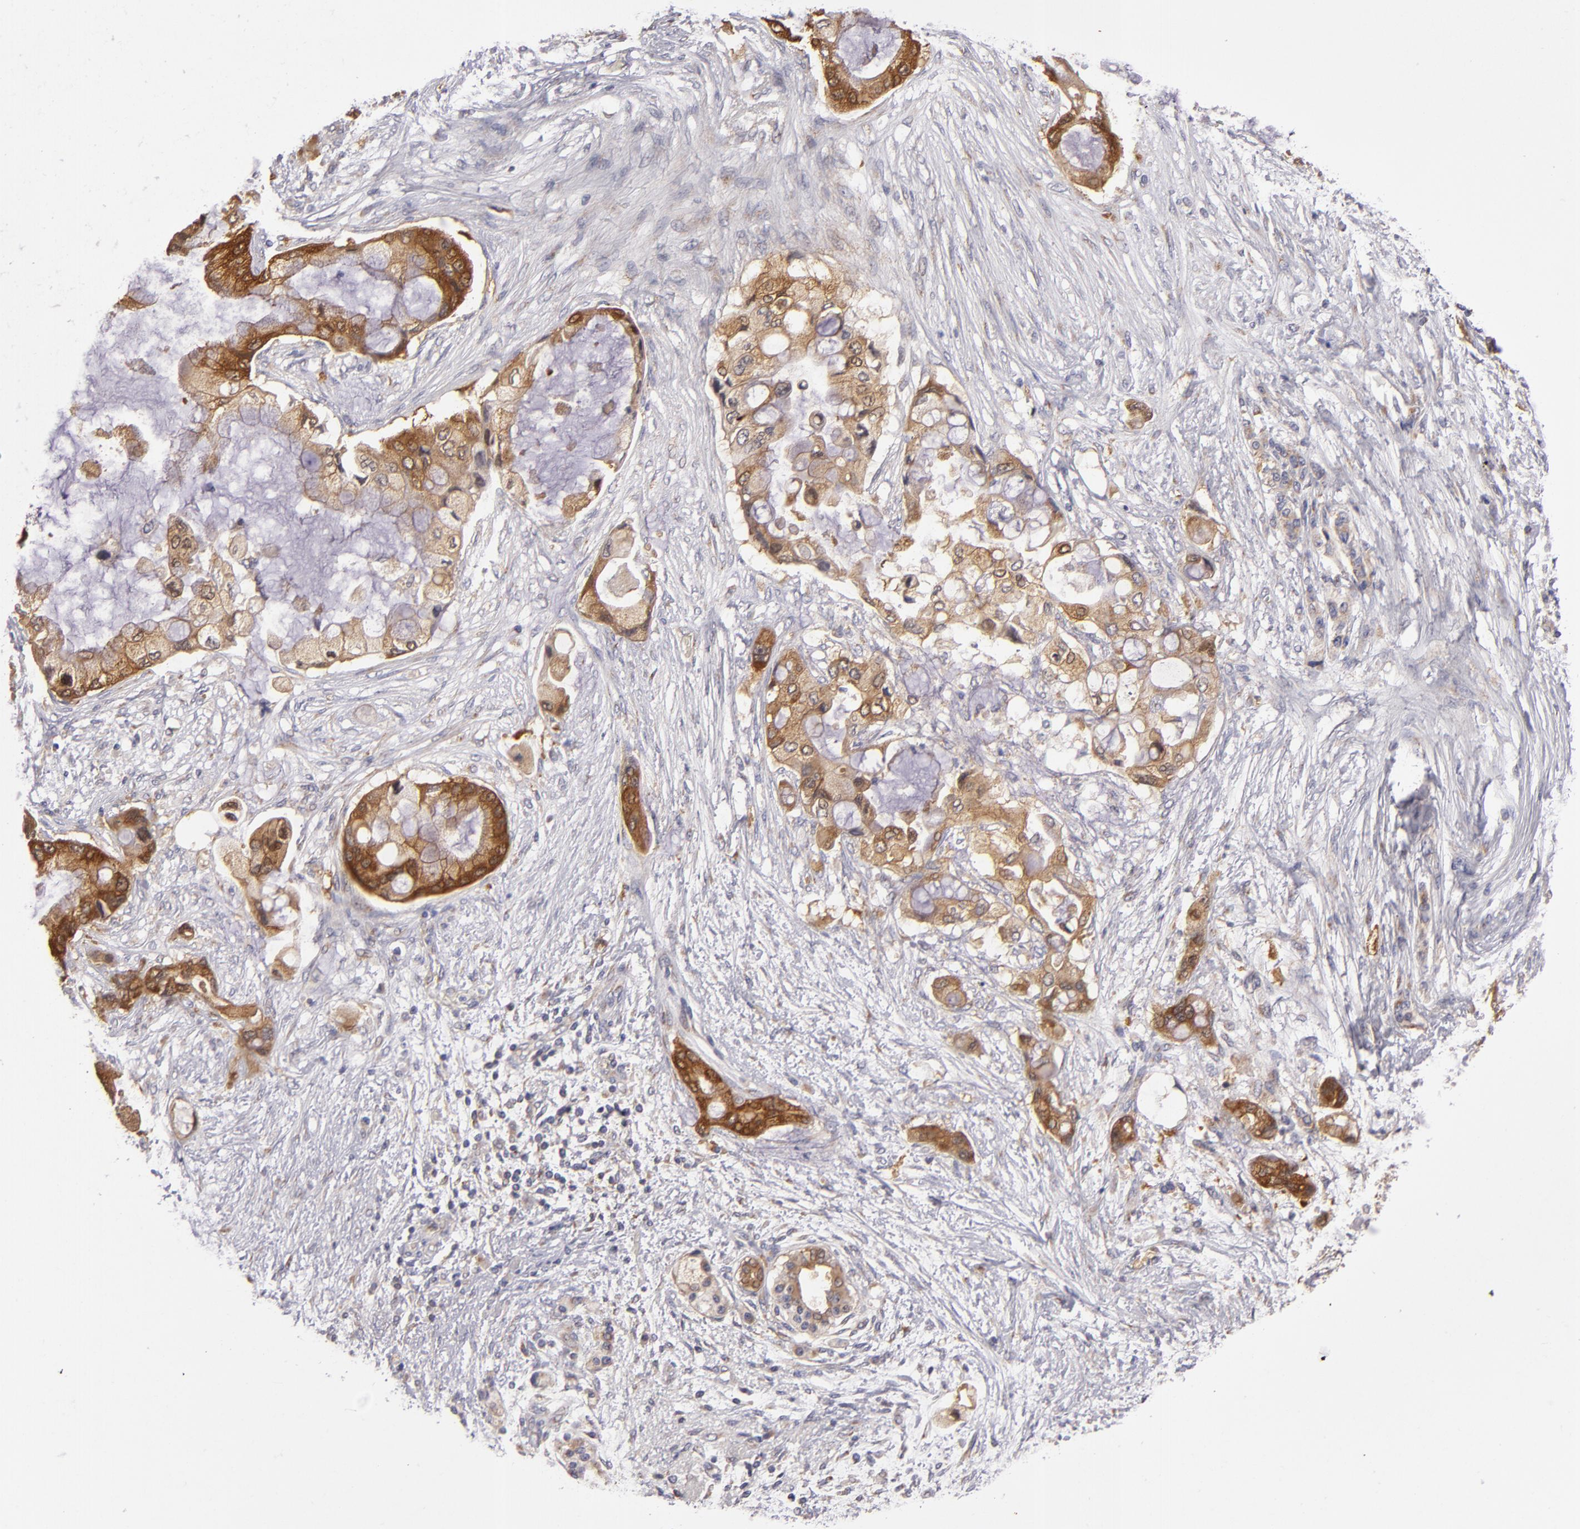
{"staining": {"intensity": "strong", "quantity": ">75%", "location": "cytoplasmic/membranous"}, "tissue": "pancreatic cancer", "cell_type": "Tumor cells", "image_type": "cancer", "snomed": [{"axis": "morphology", "description": "Adenocarcinoma, NOS"}, {"axis": "topography", "description": "Pancreas"}], "caption": "IHC staining of adenocarcinoma (pancreatic), which displays high levels of strong cytoplasmic/membranous positivity in approximately >75% of tumor cells indicating strong cytoplasmic/membranous protein staining. The staining was performed using DAB (brown) for protein detection and nuclei were counterstained in hematoxylin (blue).", "gene": "SH2D4A", "patient": {"sex": "female", "age": 59}}